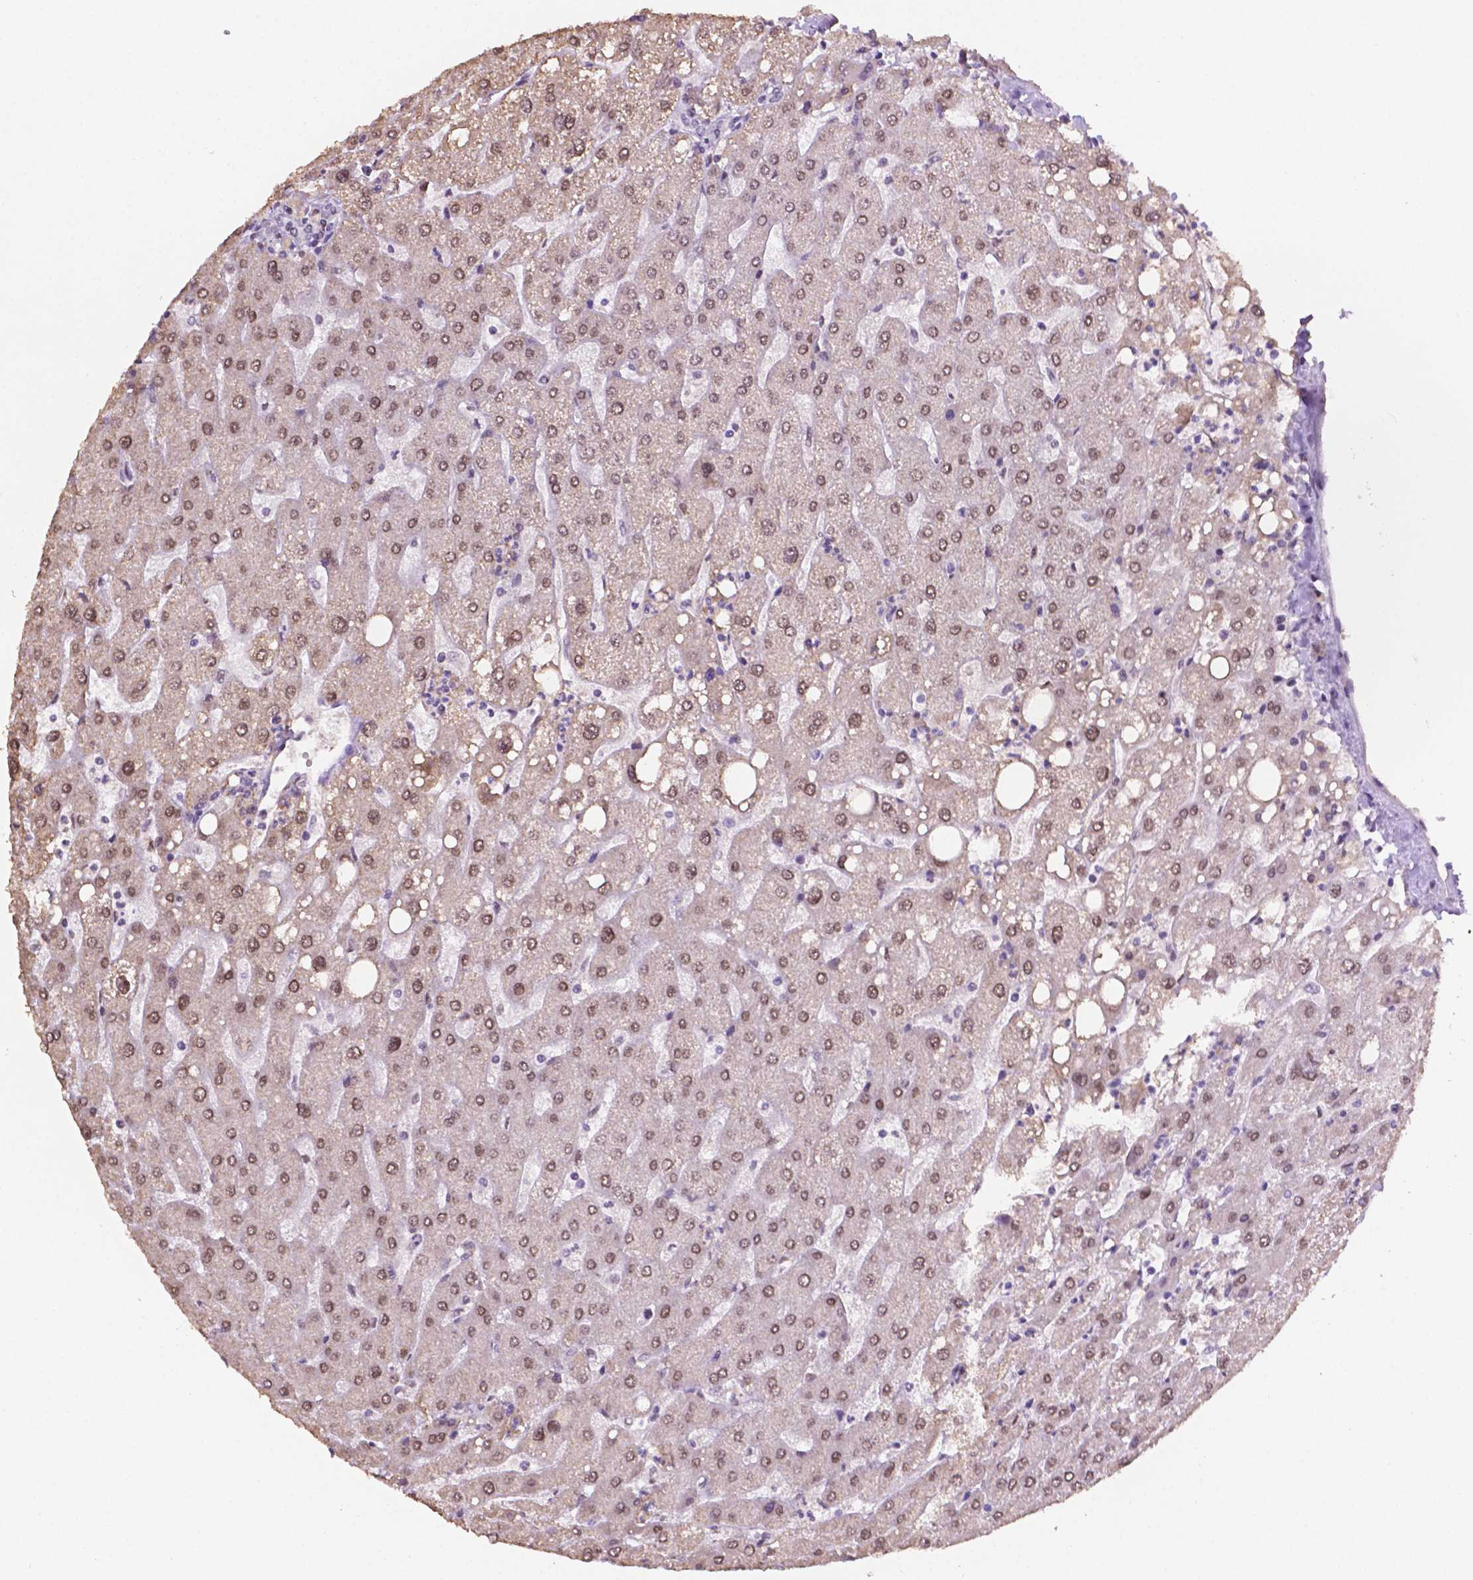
{"staining": {"intensity": "negative", "quantity": "none", "location": "none"}, "tissue": "liver", "cell_type": "Cholangiocytes", "image_type": "normal", "snomed": [{"axis": "morphology", "description": "Normal tissue, NOS"}, {"axis": "topography", "description": "Liver"}], "caption": "A high-resolution photomicrograph shows immunohistochemistry staining of benign liver, which demonstrates no significant staining in cholangiocytes. The staining is performed using DAB (3,3'-diaminobenzidine) brown chromogen with nuclei counter-stained in using hematoxylin.", "gene": "PTPN6", "patient": {"sex": "male", "age": 67}}